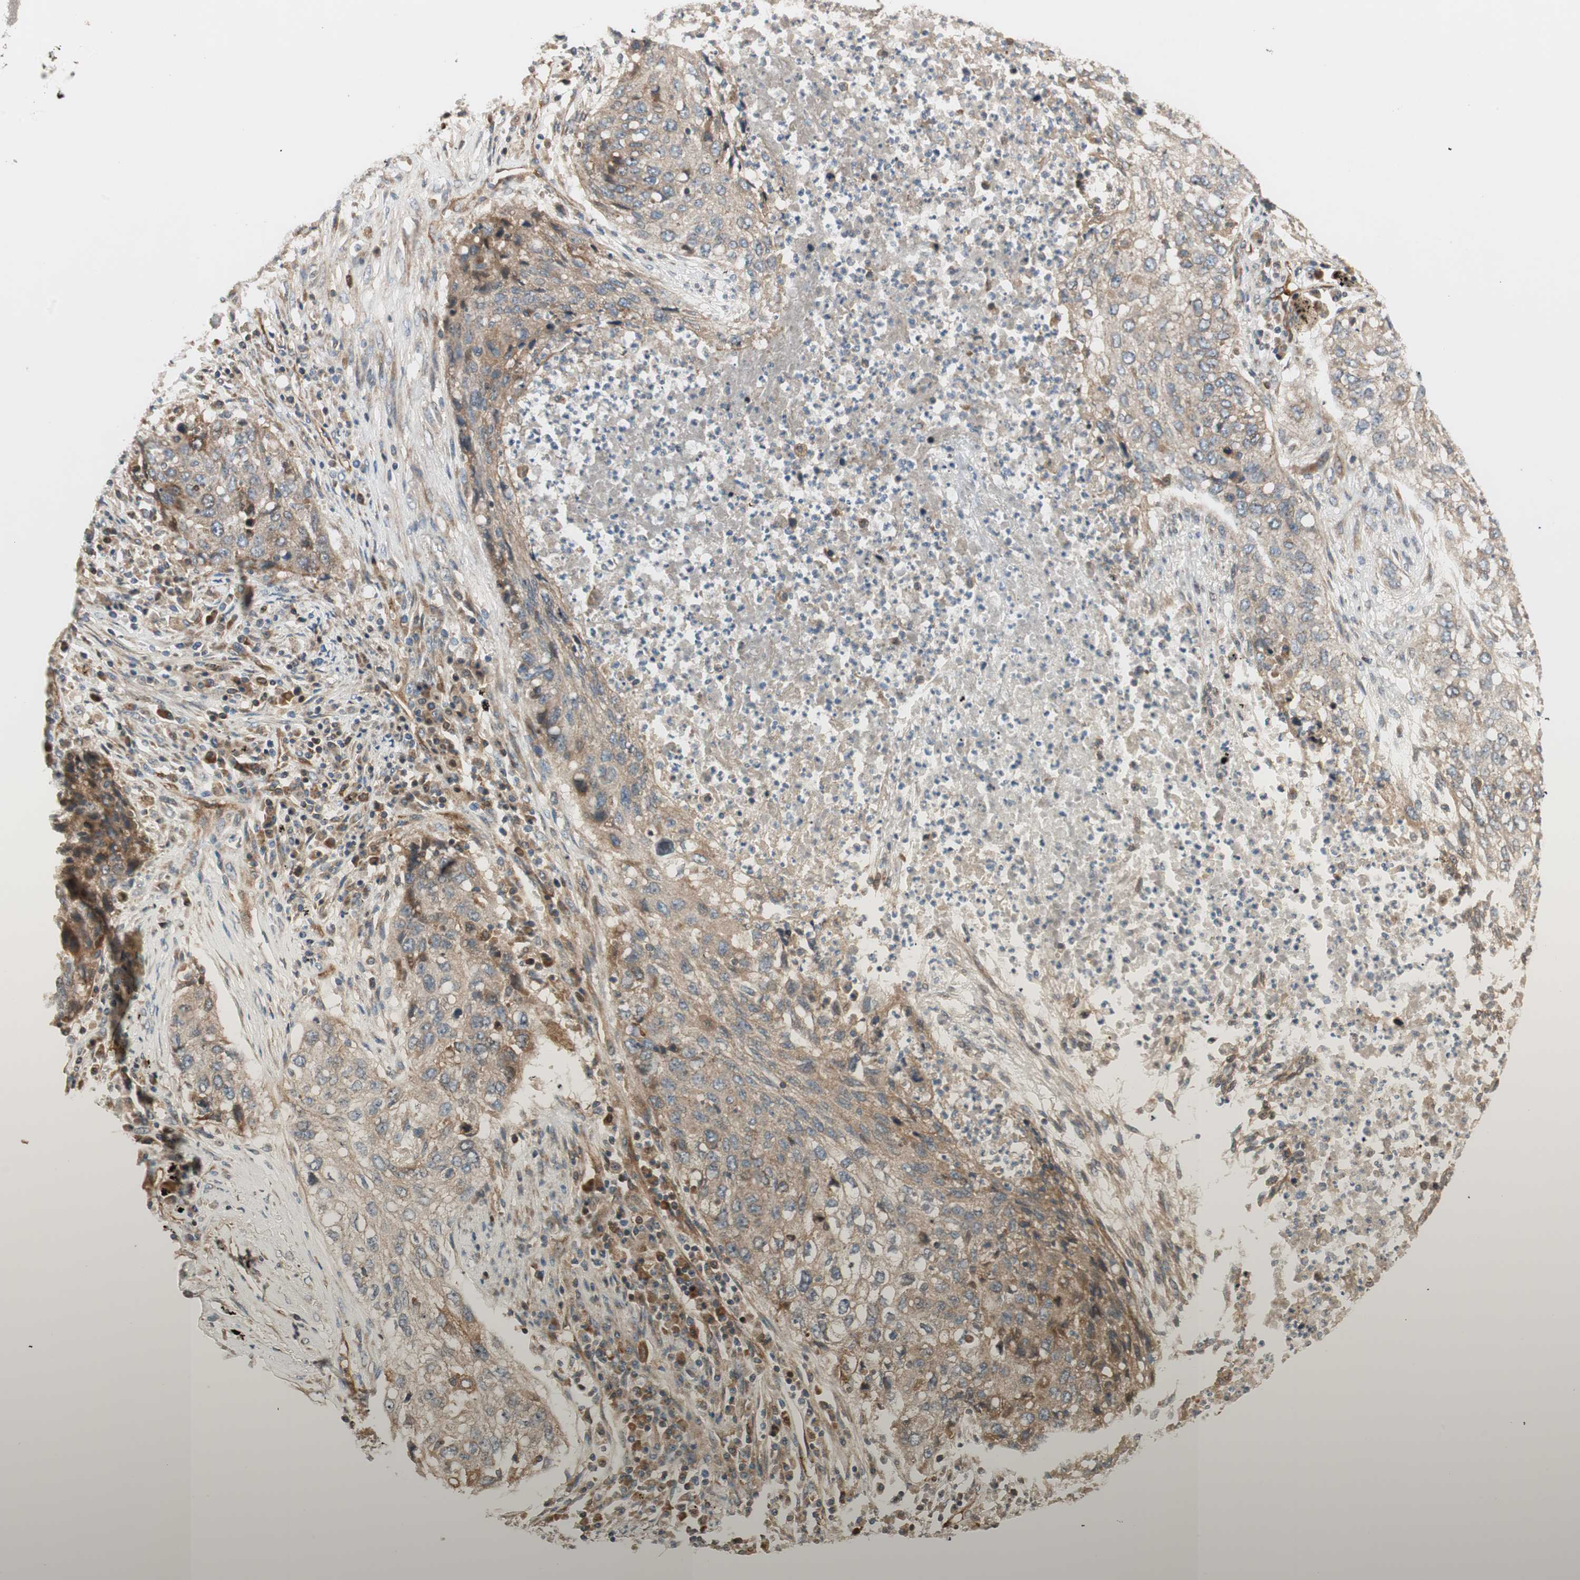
{"staining": {"intensity": "weak", "quantity": ">75%", "location": "cytoplasmic/membranous"}, "tissue": "lung cancer", "cell_type": "Tumor cells", "image_type": "cancer", "snomed": [{"axis": "morphology", "description": "Squamous cell carcinoma, NOS"}, {"axis": "topography", "description": "Lung"}], "caption": "An image of squamous cell carcinoma (lung) stained for a protein shows weak cytoplasmic/membranous brown staining in tumor cells. The protein of interest is stained brown, and the nuclei are stained in blue (DAB IHC with brightfield microscopy, high magnification).", "gene": "CTTNBP2NL", "patient": {"sex": "female", "age": 63}}